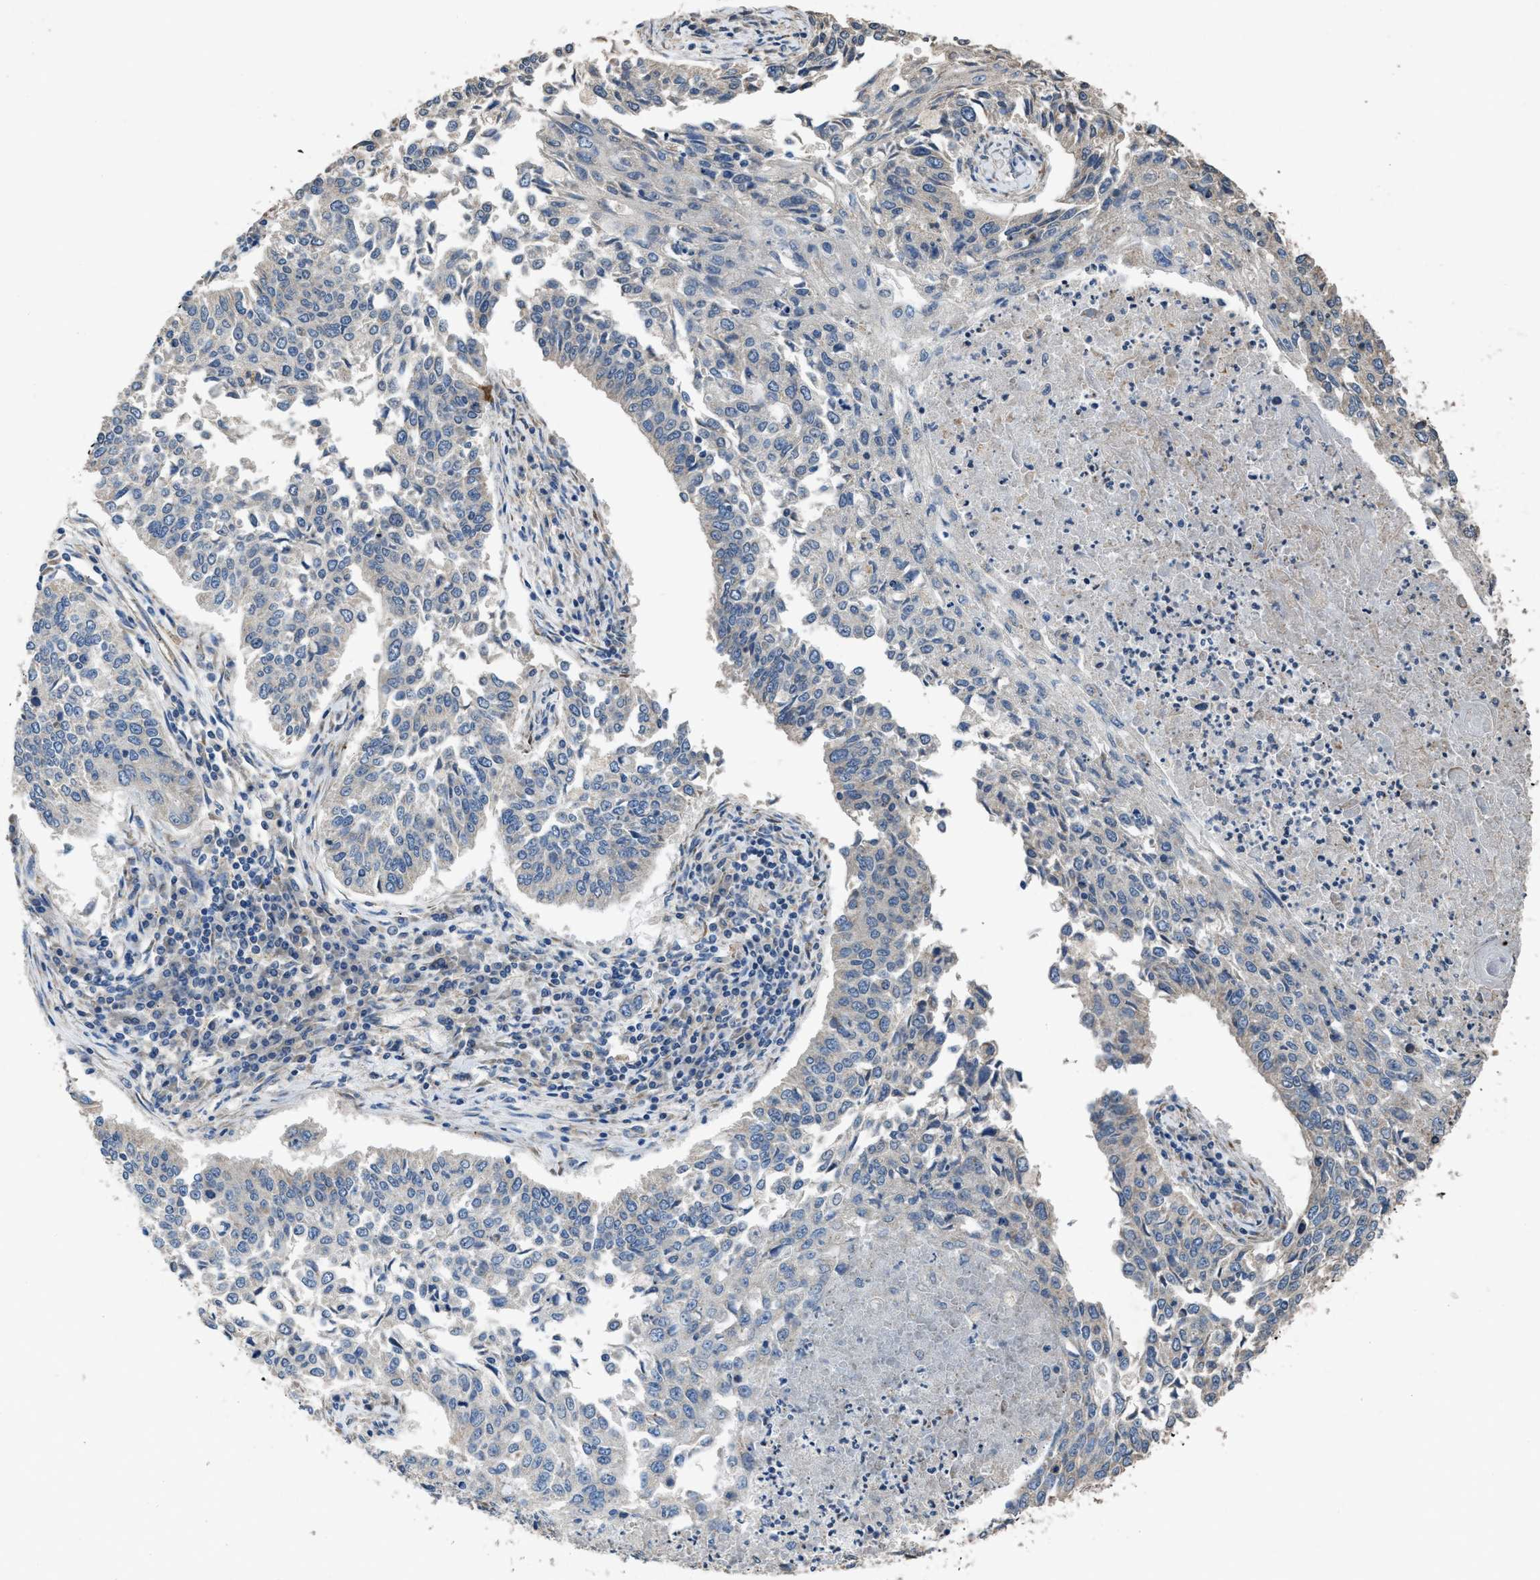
{"staining": {"intensity": "negative", "quantity": "none", "location": "none"}, "tissue": "lung cancer", "cell_type": "Tumor cells", "image_type": "cancer", "snomed": [{"axis": "morphology", "description": "Normal tissue, NOS"}, {"axis": "morphology", "description": "Squamous cell carcinoma, NOS"}, {"axis": "topography", "description": "Cartilage tissue"}, {"axis": "topography", "description": "Bronchus"}, {"axis": "topography", "description": "Lung"}], "caption": "A histopathology image of lung cancer (squamous cell carcinoma) stained for a protein shows no brown staining in tumor cells.", "gene": "TMEM150A", "patient": {"sex": "female", "age": 49}}